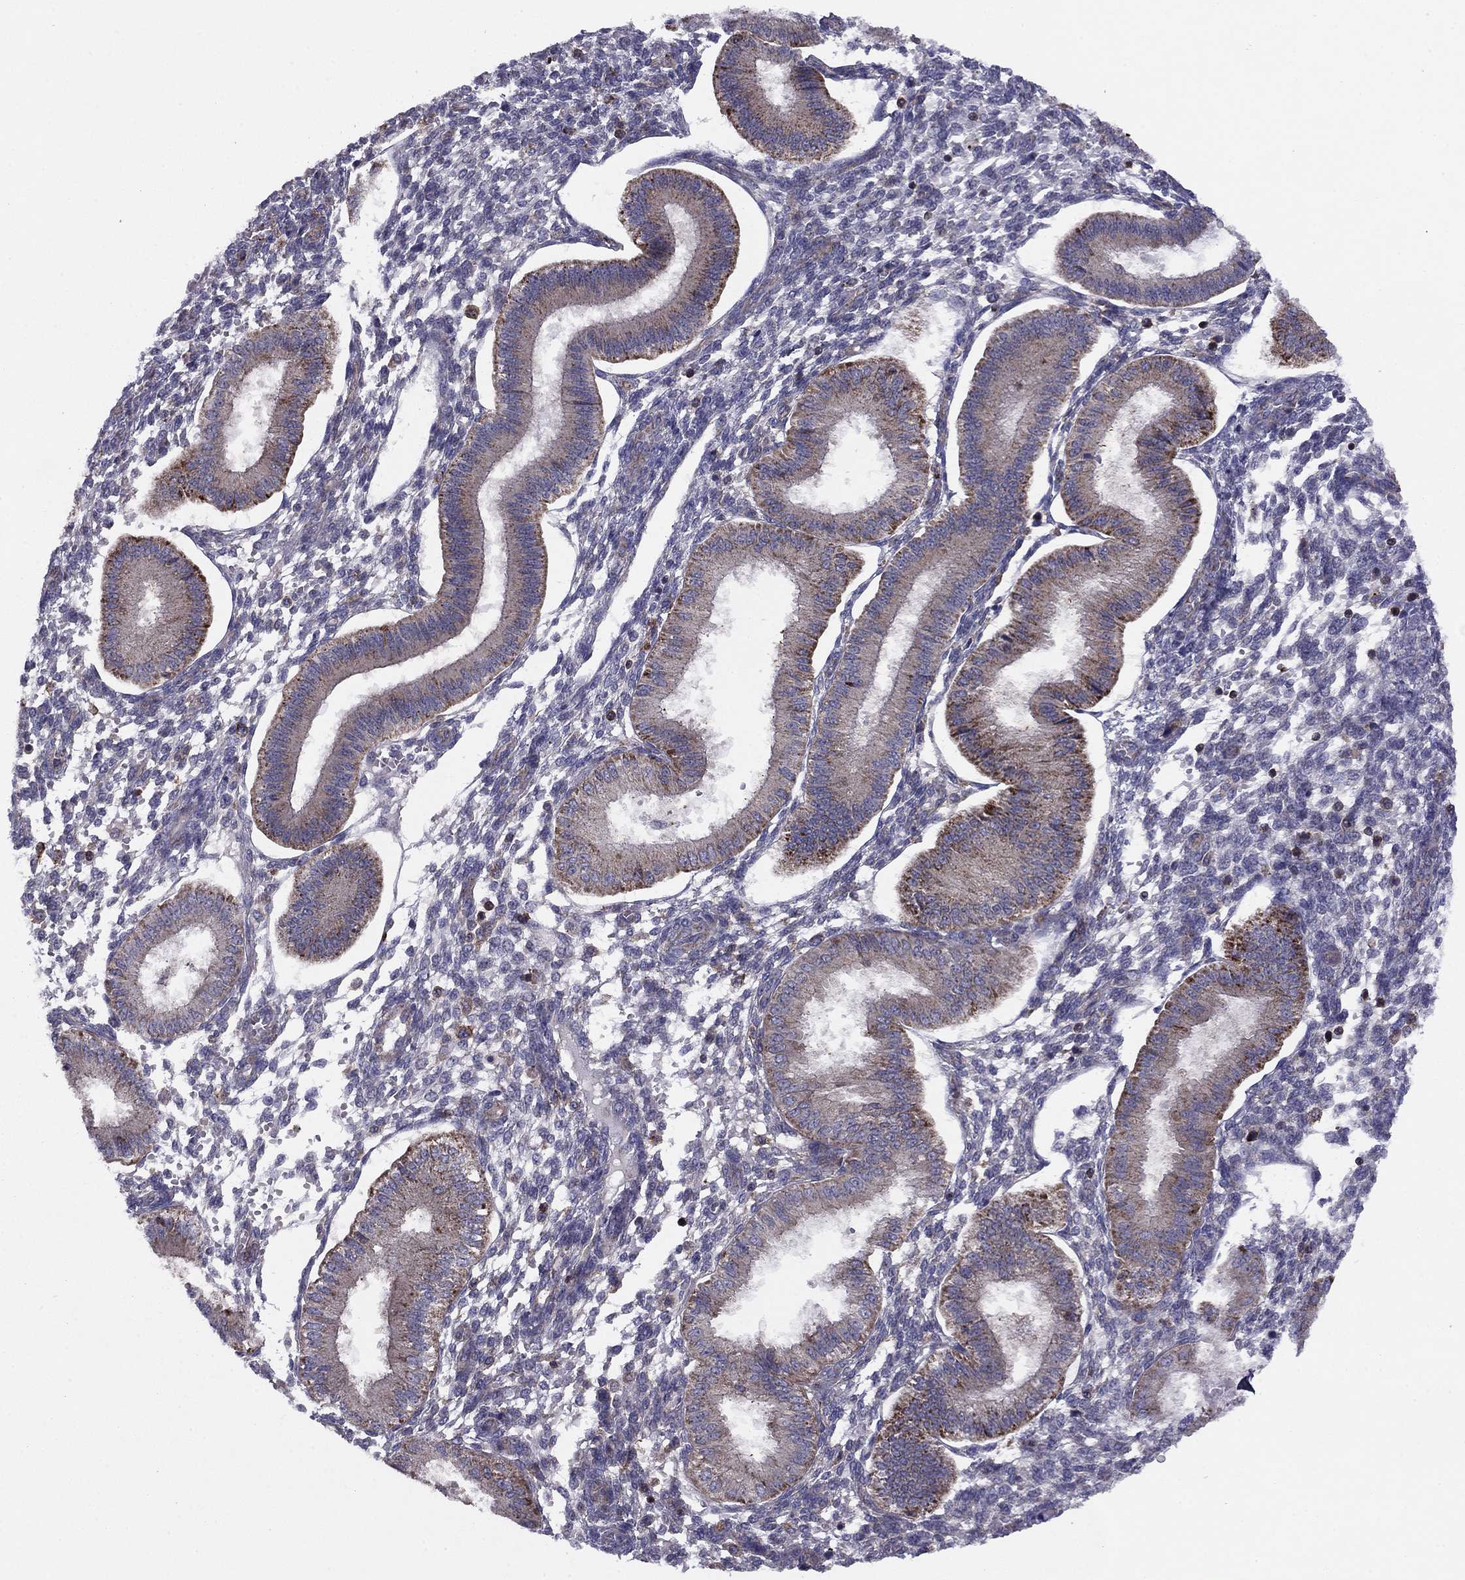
{"staining": {"intensity": "weak", "quantity": "<25%", "location": "cytoplasmic/membranous"}, "tissue": "endometrium", "cell_type": "Cells in endometrial stroma", "image_type": "normal", "snomed": [{"axis": "morphology", "description": "Normal tissue, NOS"}, {"axis": "topography", "description": "Endometrium"}], "caption": "Human endometrium stained for a protein using immunohistochemistry exhibits no expression in cells in endometrial stroma.", "gene": "ALG6", "patient": {"sex": "female", "age": 43}}